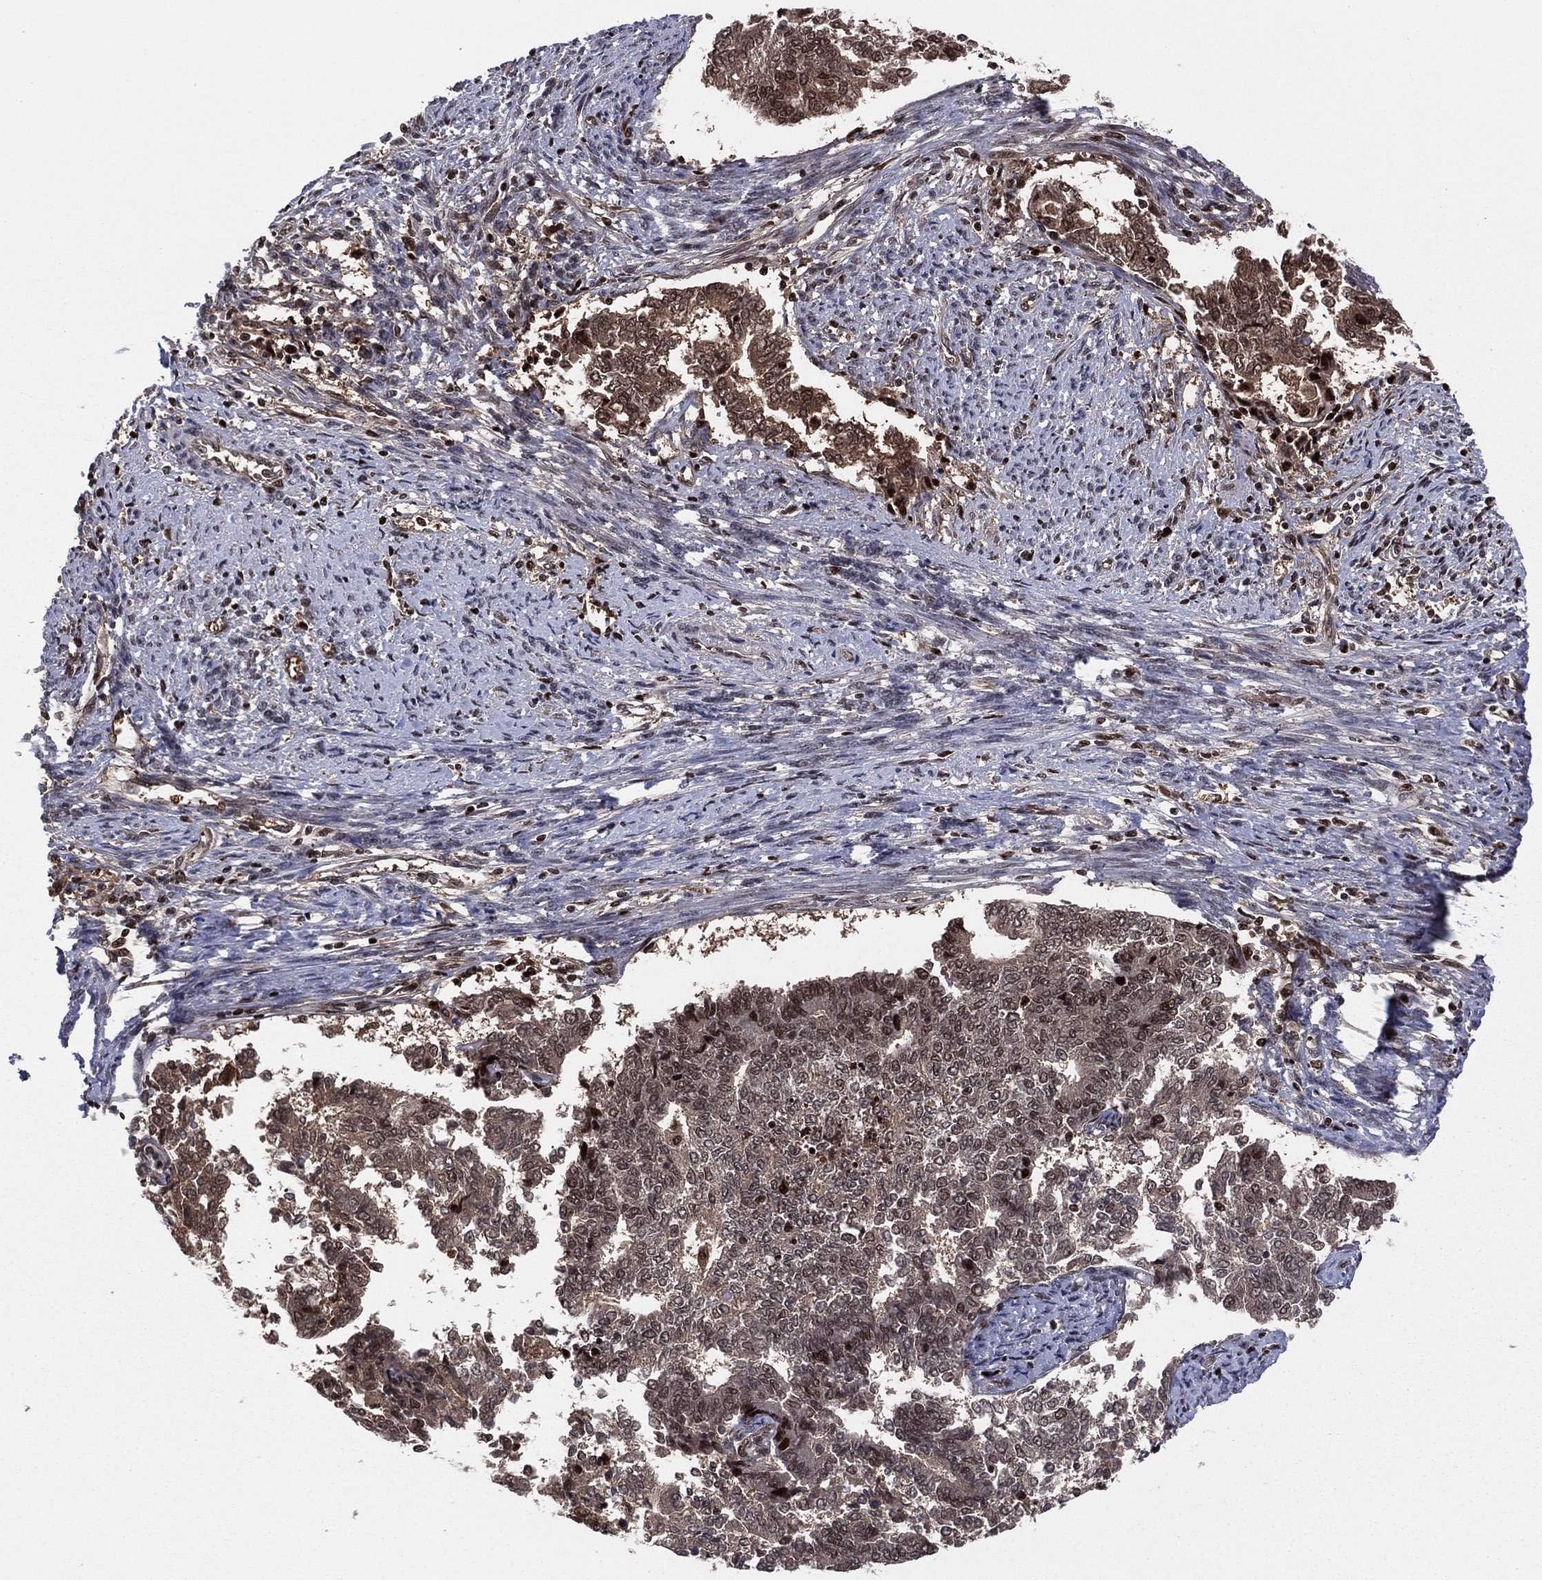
{"staining": {"intensity": "moderate", "quantity": ">75%", "location": "cytoplasmic/membranous"}, "tissue": "endometrial cancer", "cell_type": "Tumor cells", "image_type": "cancer", "snomed": [{"axis": "morphology", "description": "Adenocarcinoma, NOS"}, {"axis": "topography", "description": "Endometrium"}], "caption": "This is a photomicrograph of immunohistochemistry staining of endometrial cancer (adenocarcinoma), which shows moderate positivity in the cytoplasmic/membranous of tumor cells.", "gene": "PSMA1", "patient": {"sex": "female", "age": 65}}